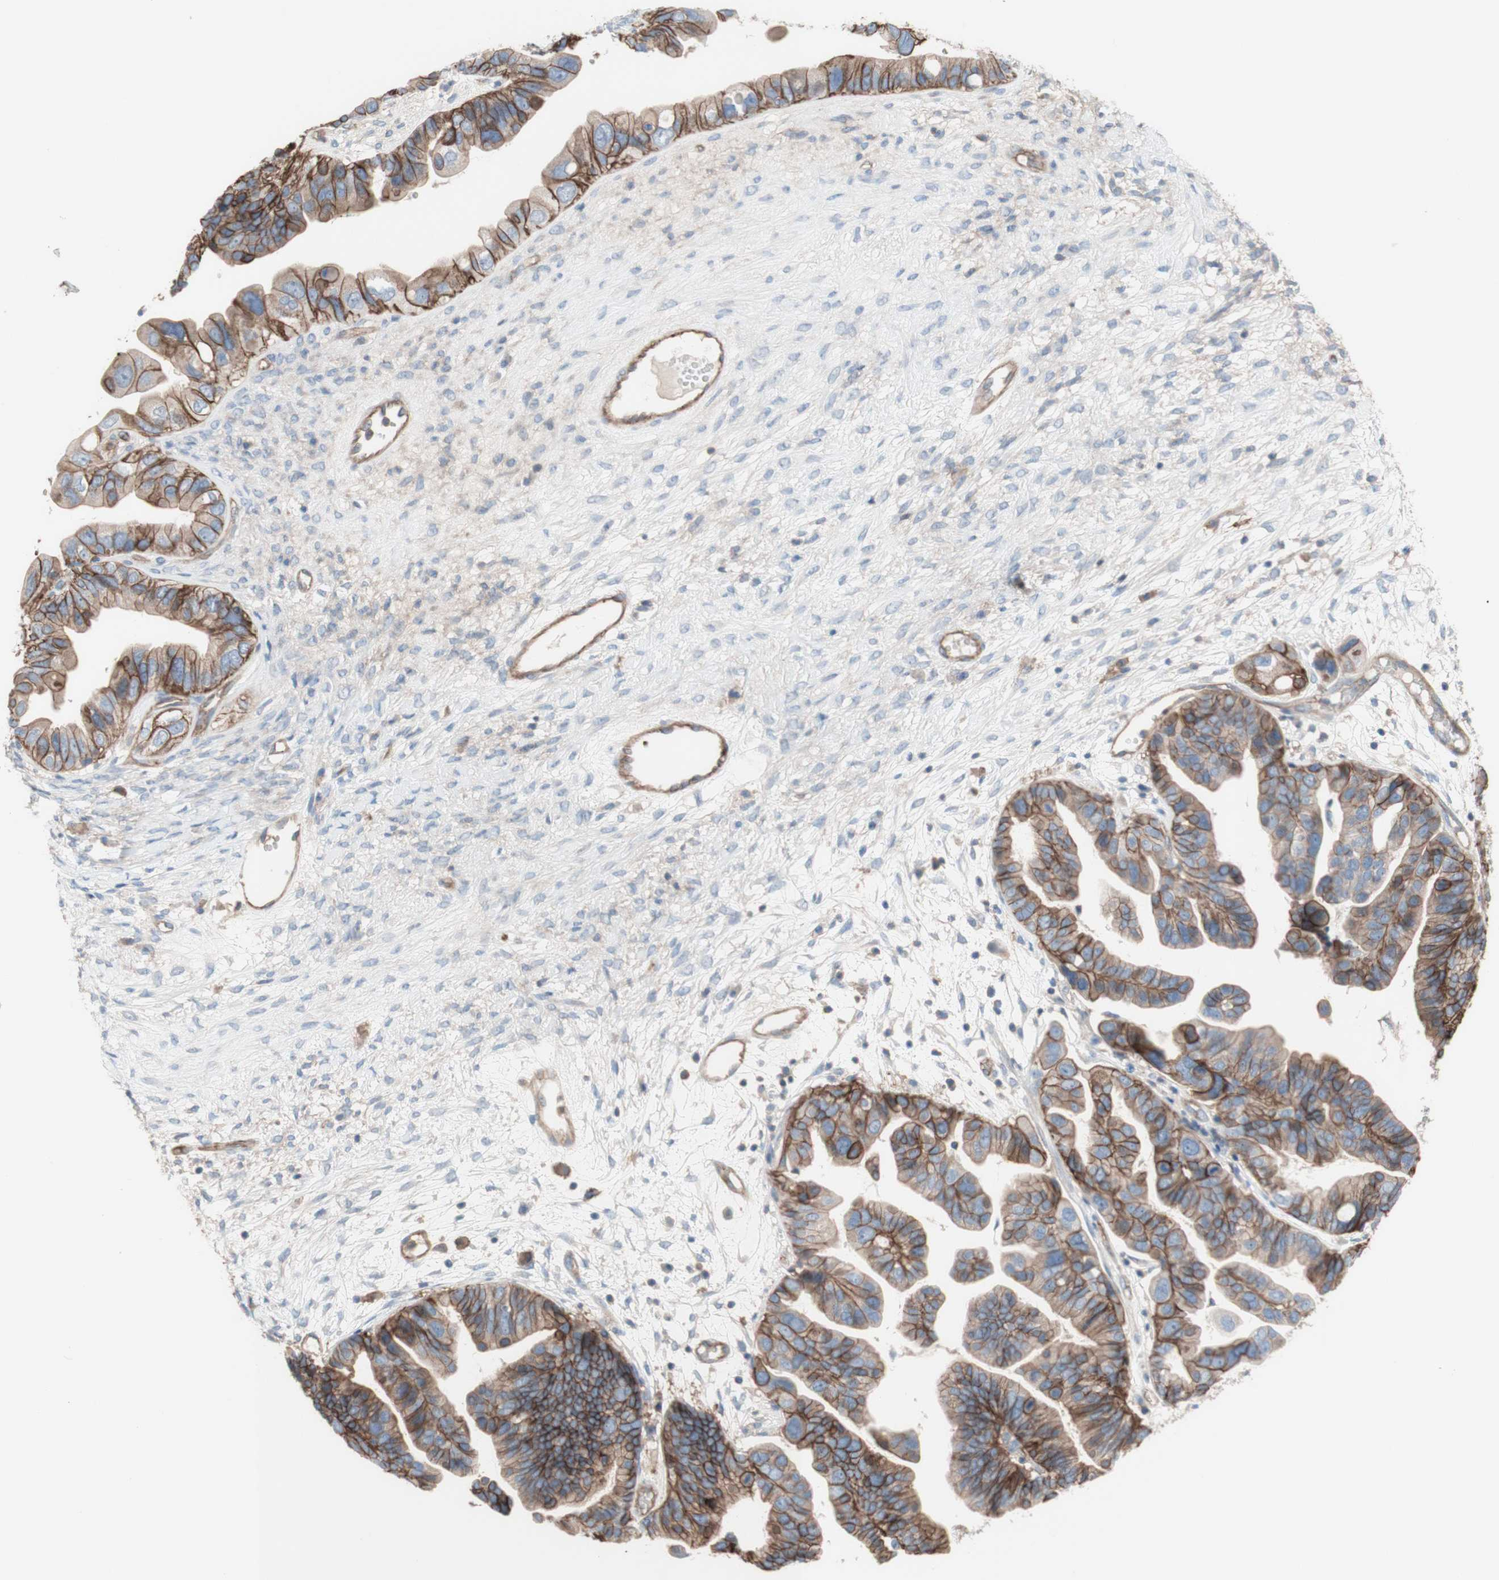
{"staining": {"intensity": "moderate", "quantity": ">75%", "location": "cytoplasmic/membranous"}, "tissue": "ovarian cancer", "cell_type": "Tumor cells", "image_type": "cancer", "snomed": [{"axis": "morphology", "description": "Cystadenocarcinoma, serous, NOS"}, {"axis": "topography", "description": "Ovary"}], "caption": "This is a photomicrograph of IHC staining of ovarian cancer, which shows moderate staining in the cytoplasmic/membranous of tumor cells.", "gene": "CD46", "patient": {"sex": "female", "age": 56}}